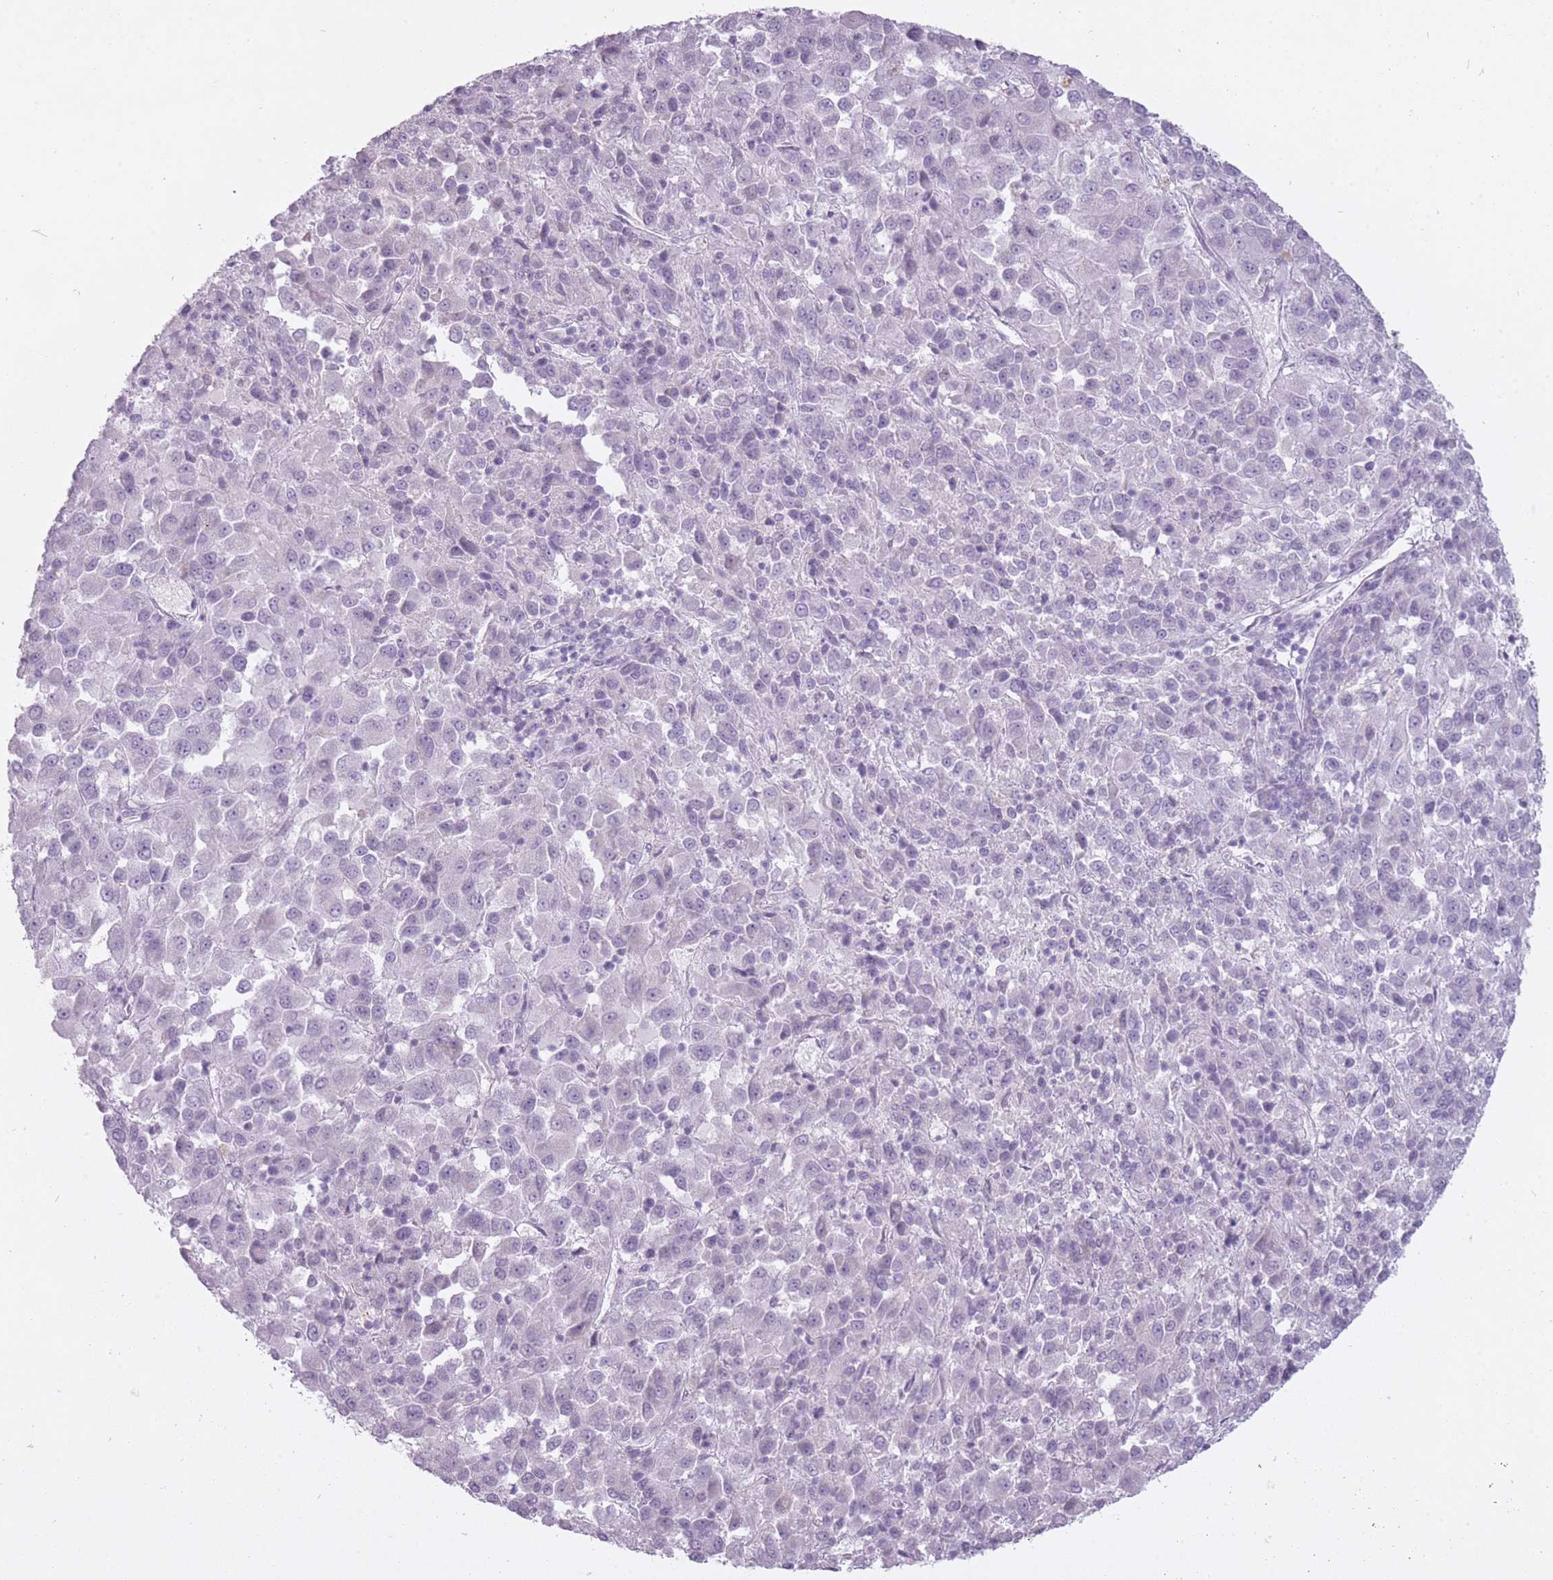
{"staining": {"intensity": "negative", "quantity": "none", "location": "none"}, "tissue": "melanoma", "cell_type": "Tumor cells", "image_type": "cancer", "snomed": [{"axis": "morphology", "description": "Malignant melanoma, Metastatic site"}, {"axis": "topography", "description": "Lung"}], "caption": "Immunohistochemistry (IHC) of melanoma exhibits no staining in tumor cells.", "gene": "RFX4", "patient": {"sex": "male", "age": 64}}